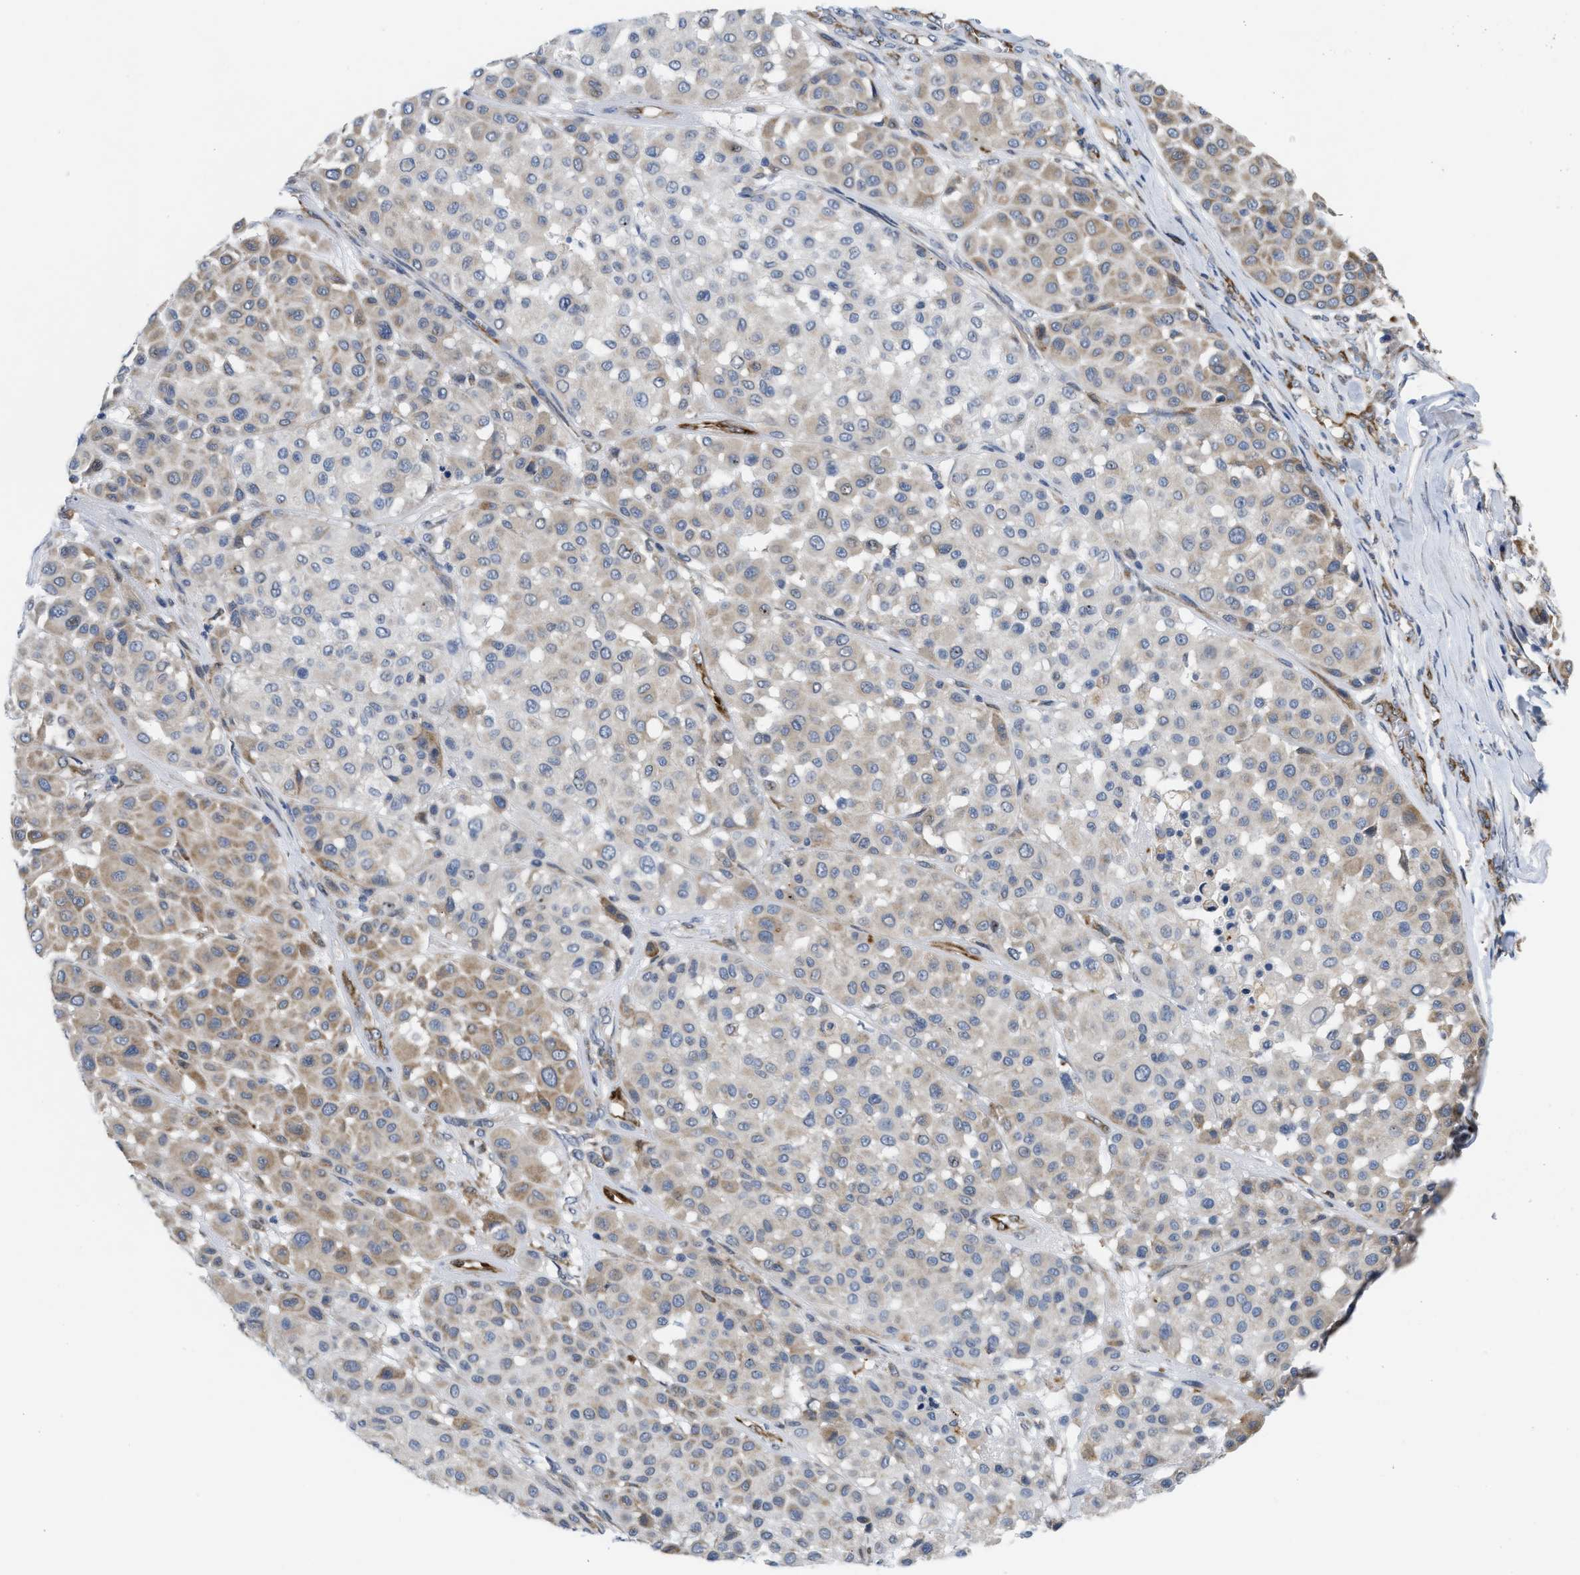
{"staining": {"intensity": "moderate", "quantity": "<25%", "location": "cytoplasmic/membranous"}, "tissue": "melanoma", "cell_type": "Tumor cells", "image_type": "cancer", "snomed": [{"axis": "morphology", "description": "Malignant melanoma, Metastatic site"}, {"axis": "topography", "description": "Soft tissue"}], "caption": "A brown stain highlights moderate cytoplasmic/membranous positivity of a protein in human malignant melanoma (metastatic site) tumor cells.", "gene": "EOGT", "patient": {"sex": "male", "age": 41}}